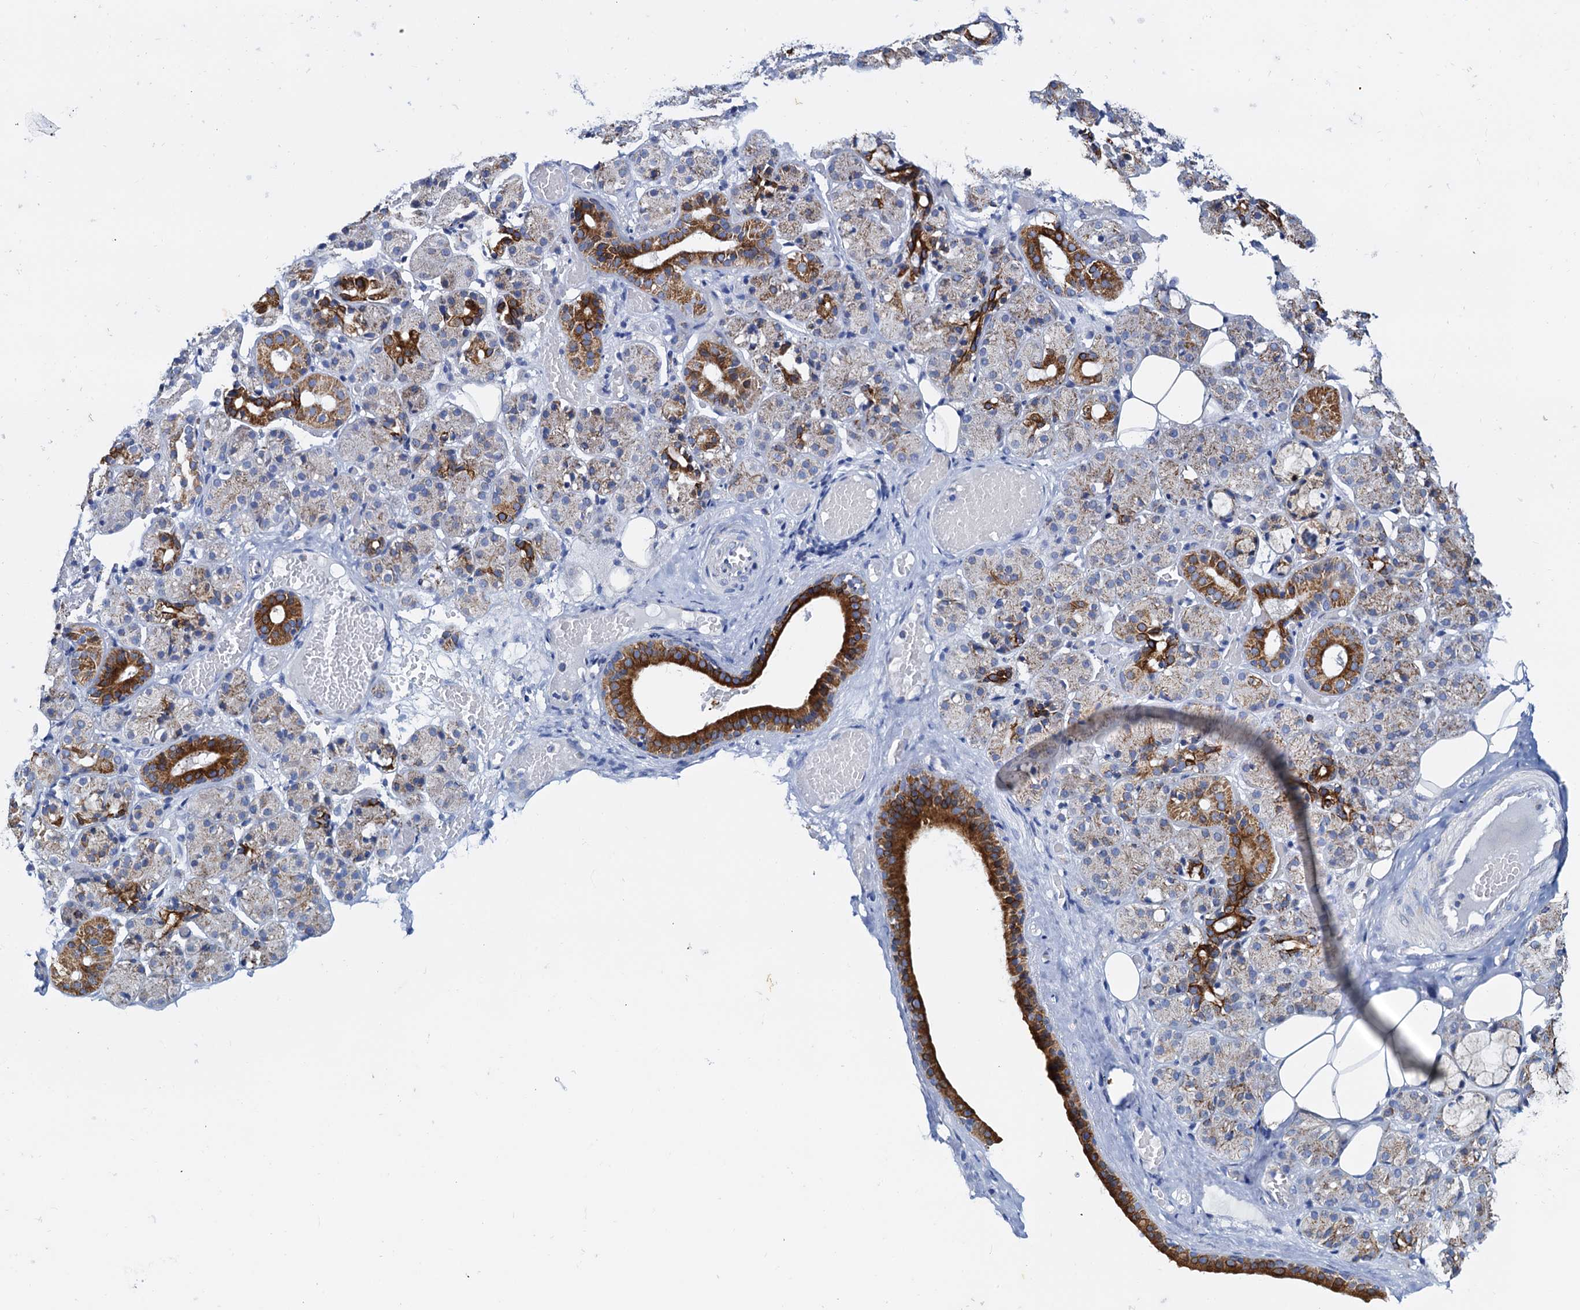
{"staining": {"intensity": "strong", "quantity": "25%-75%", "location": "cytoplasmic/membranous"}, "tissue": "salivary gland", "cell_type": "Glandular cells", "image_type": "normal", "snomed": [{"axis": "morphology", "description": "Normal tissue, NOS"}, {"axis": "topography", "description": "Salivary gland"}], "caption": "DAB immunohistochemical staining of normal salivary gland shows strong cytoplasmic/membranous protein expression in approximately 25%-75% of glandular cells. The staining was performed using DAB (3,3'-diaminobenzidine), with brown indicating positive protein expression. Nuclei are stained blue with hematoxylin.", "gene": "C2CD3", "patient": {"sex": "male", "age": 63}}